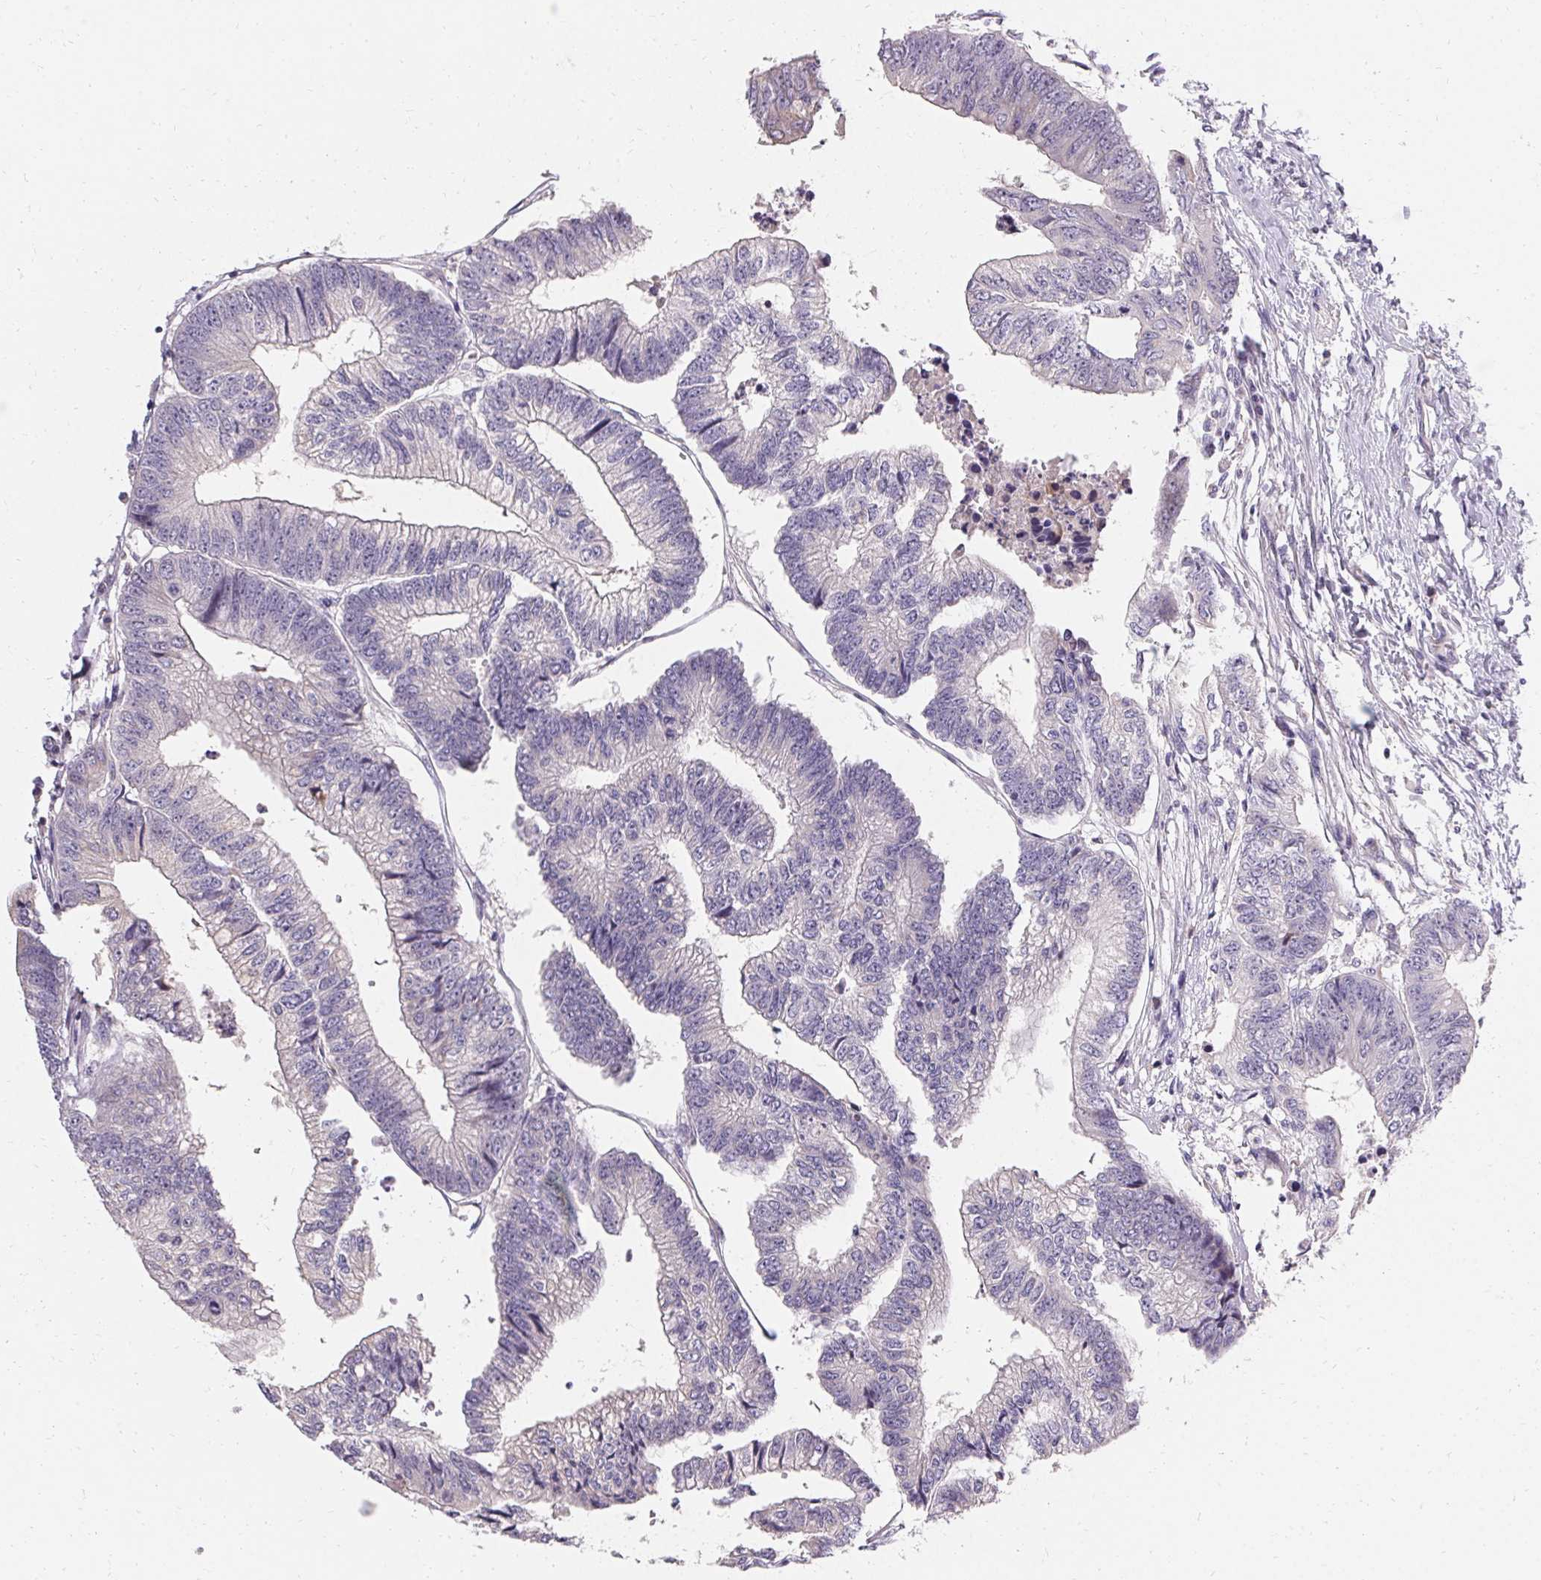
{"staining": {"intensity": "negative", "quantity": "none", "location": "none"}, "tissue": "colorectal cancer", "cell_type": "Tumor cells", "image_type": "cancer", "snomed": [{"axis": "morphology", "description": "Adenocarcinoma, NOS"}, {"axis": "topography", "description": "Rectum"}], "caption": "IHC micrograph of neoplastic tissue: adenocarcinoma (colorectal) stained with DAB displays no significant protein staining in tumor cells.", "gene": "TRIP13", "patient": {"sex": "male", "age": 63}}